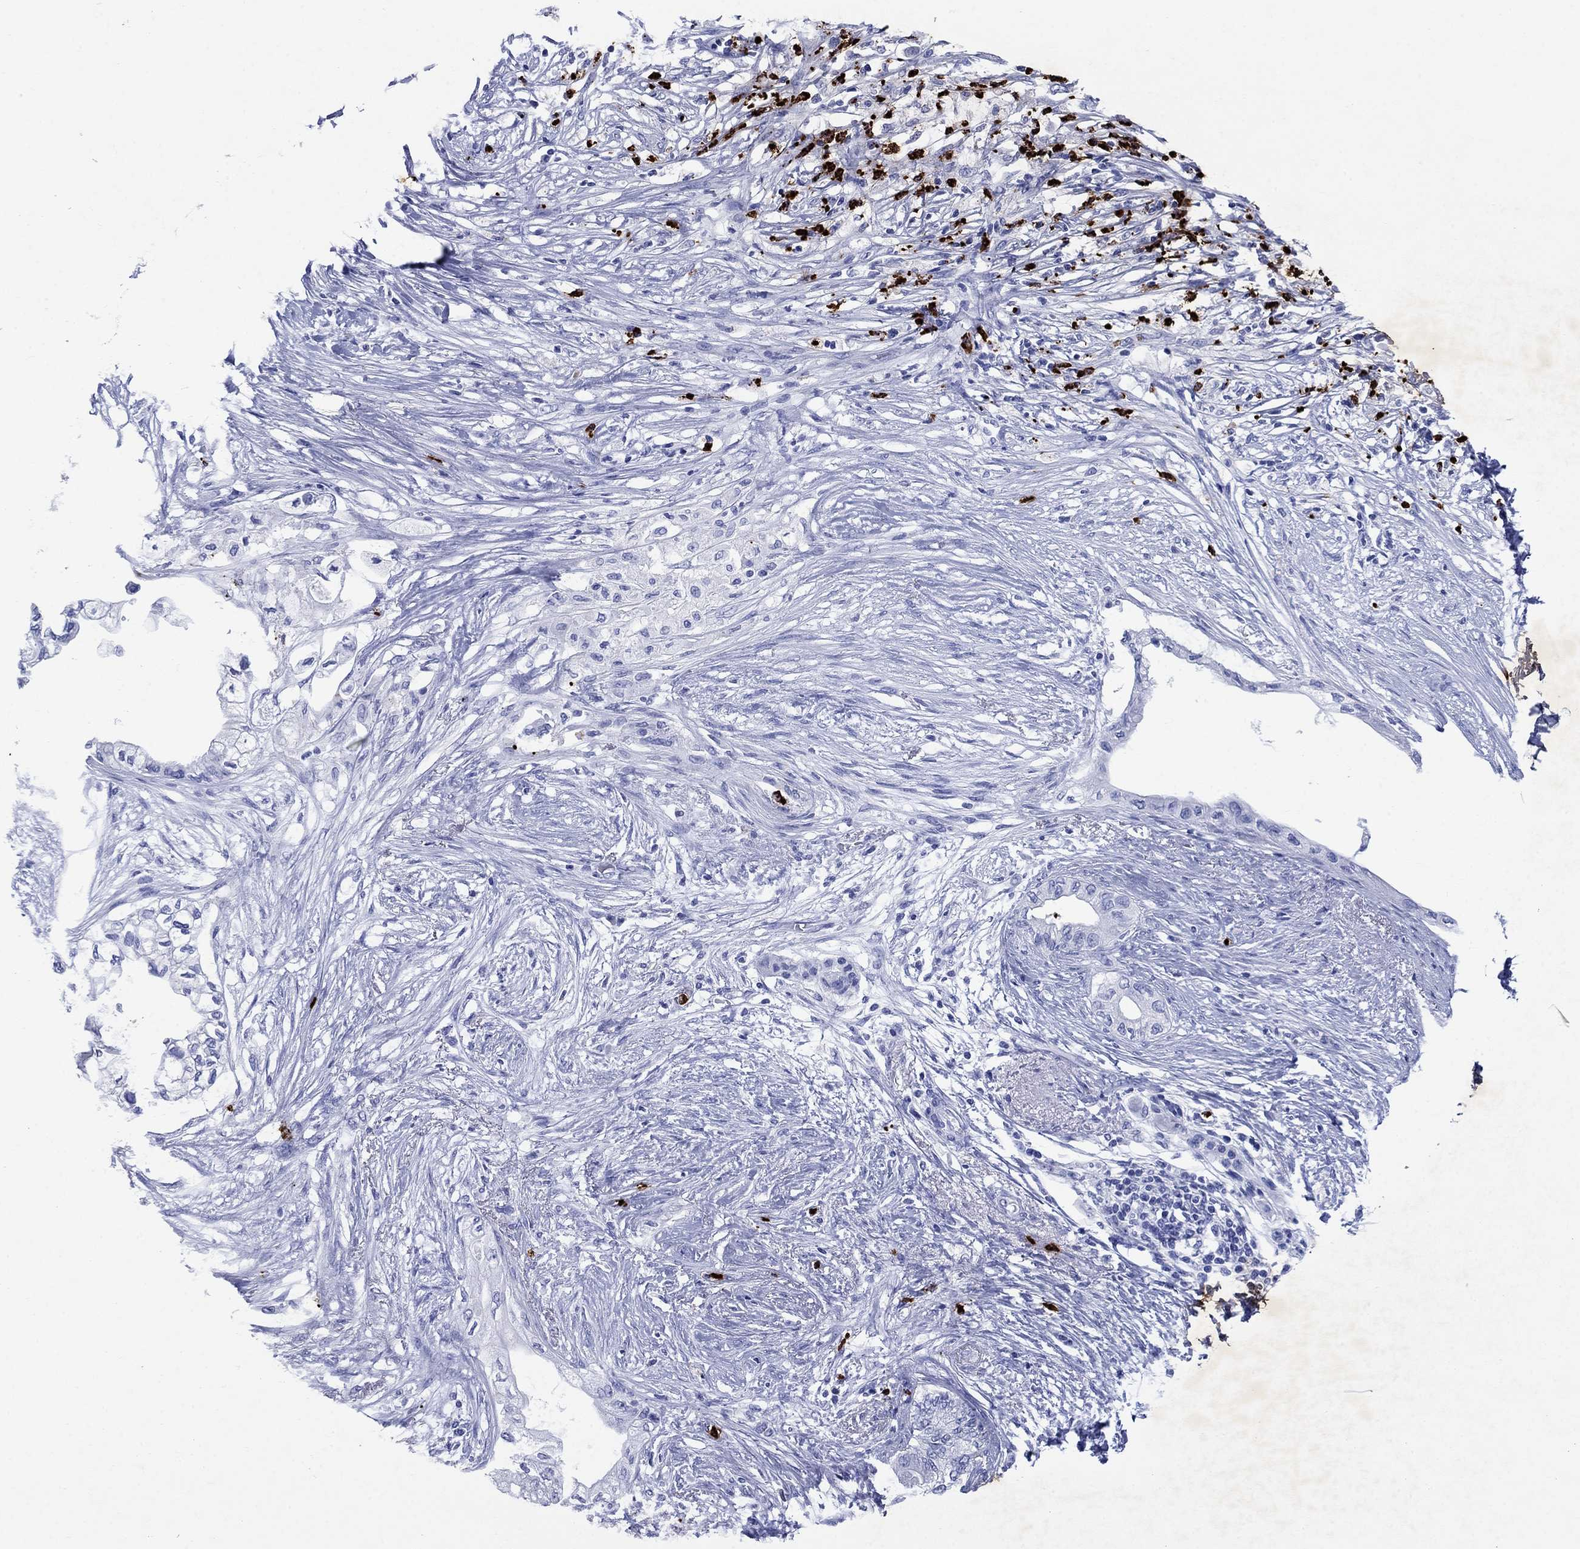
{"staining": {"intensity": "negative", "quantity": "none", "location": "none"}, "tissue": "pancreatic cancer", "cell_type": "Tumor cells", "image_type": "cancer", "snomed": [{"axis": "morphology", "description": "Normal tissue, NOS"}, {"axis": "morphology", "description": "Adenocarcinoma, NOS"}, {"axis": "topography", "description": "Pancreas"}, {"axis": "topography", "description": "Duodenum"}], "caption": "Immunohistochemistry histopathology image of neoplastic tissue: pancreatic cancer (adenocarcinoma) stained with DAB displays no significant protein expression in tumor cells. The staining is performed using DAB (3,3'-diaminobenzidine) brown chromogen with nuclei counter-stained in using hematoxylin.", "gene": "AZU1", "patient": {"sex": "female", "age": 60}}